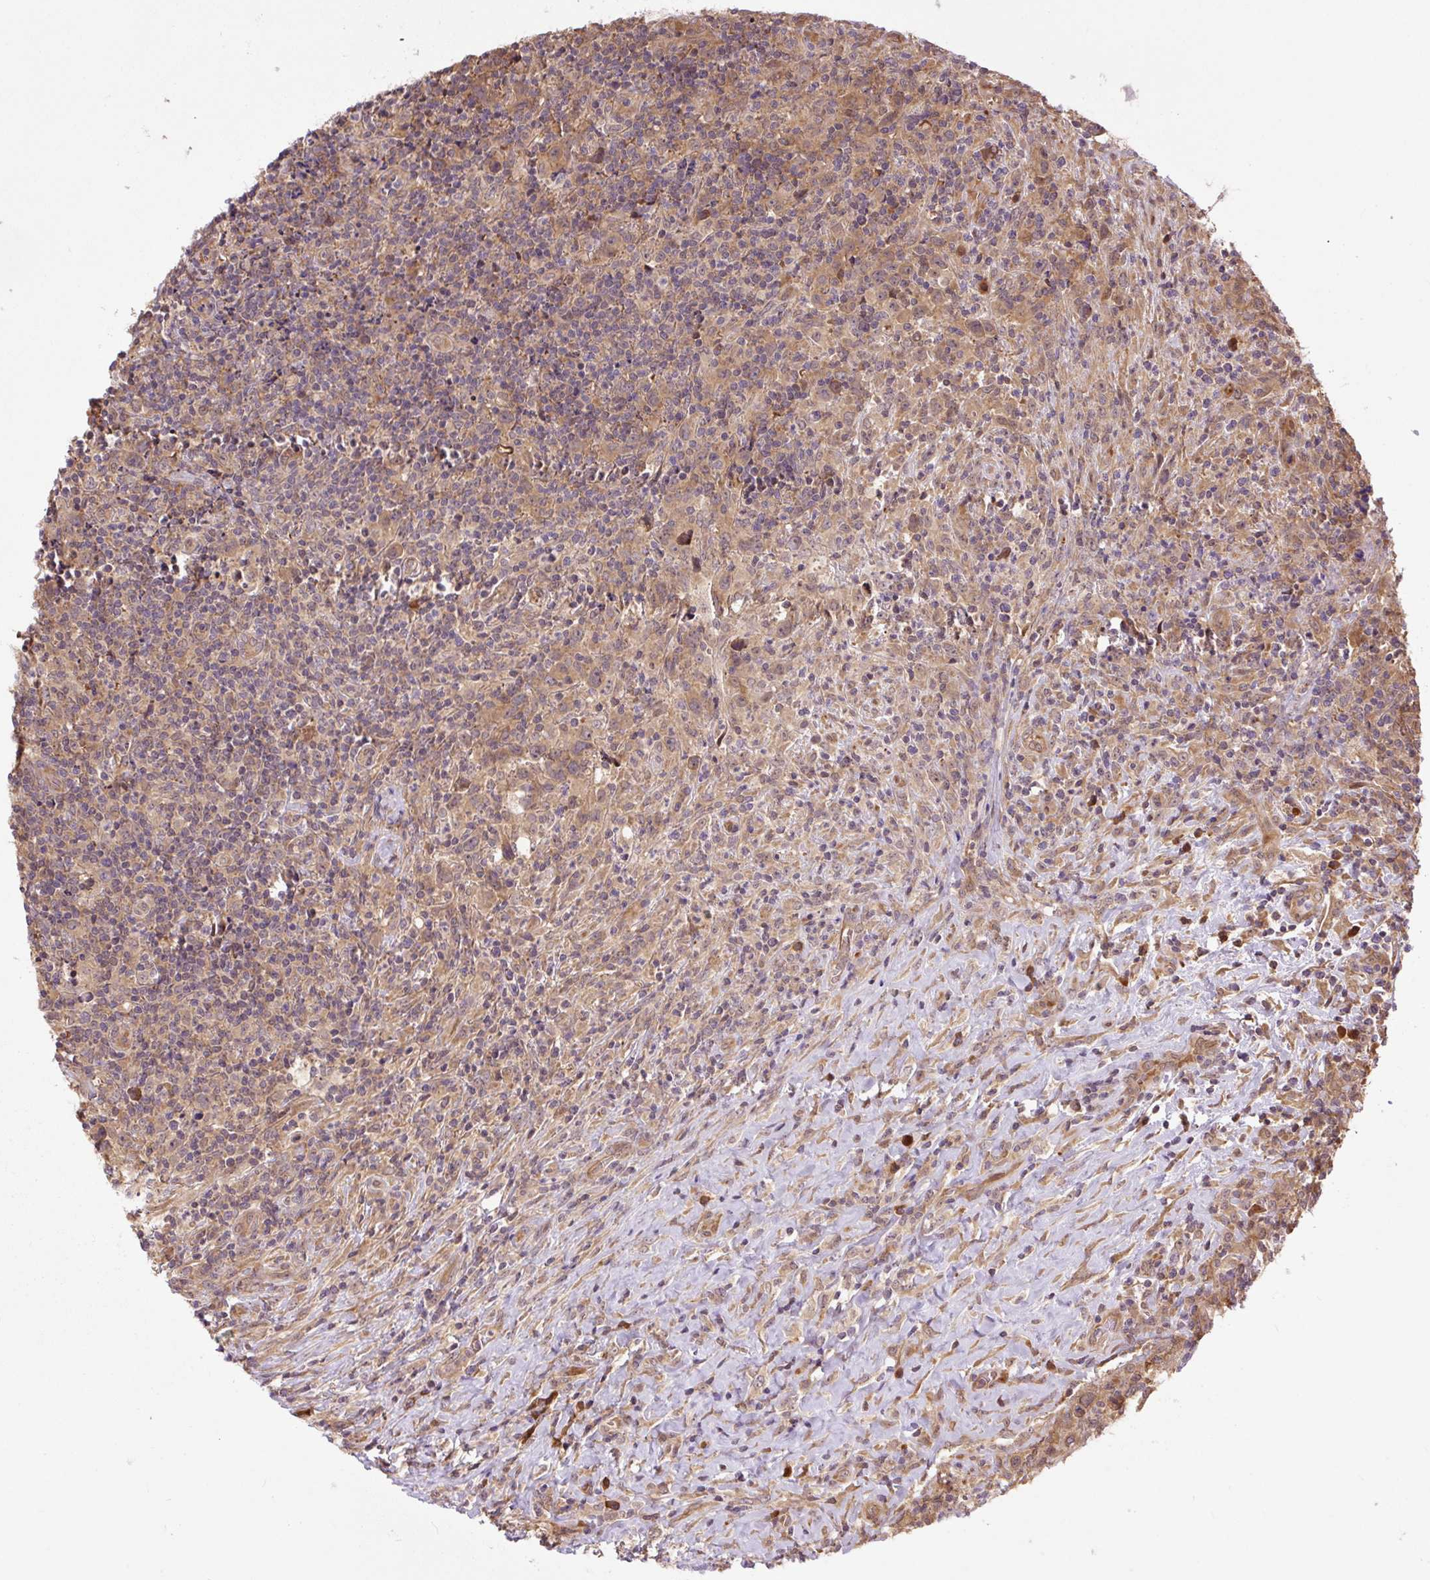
{"staining": {"intensity": "weak", "quantity": "25%-75%", "location": "cytoplasmic/membranous"}, "tissue": "lymphoma", "cell_type": "Tumor cells", "image_type": "cancer", "snomed": [{"axis": "morphology", "description": "Hodgkin's disease, NOS"}, {"axis": "topography", "description": "Lymph node"}], "caption": "There is low levels of weak cytoplasmic/membranous expression in tumor cells of lymphoma, as demonstrated by immunohistochemical staining (brown color).", "gene": "TPT1", "patient": {"sex": "female", "age": 18}}